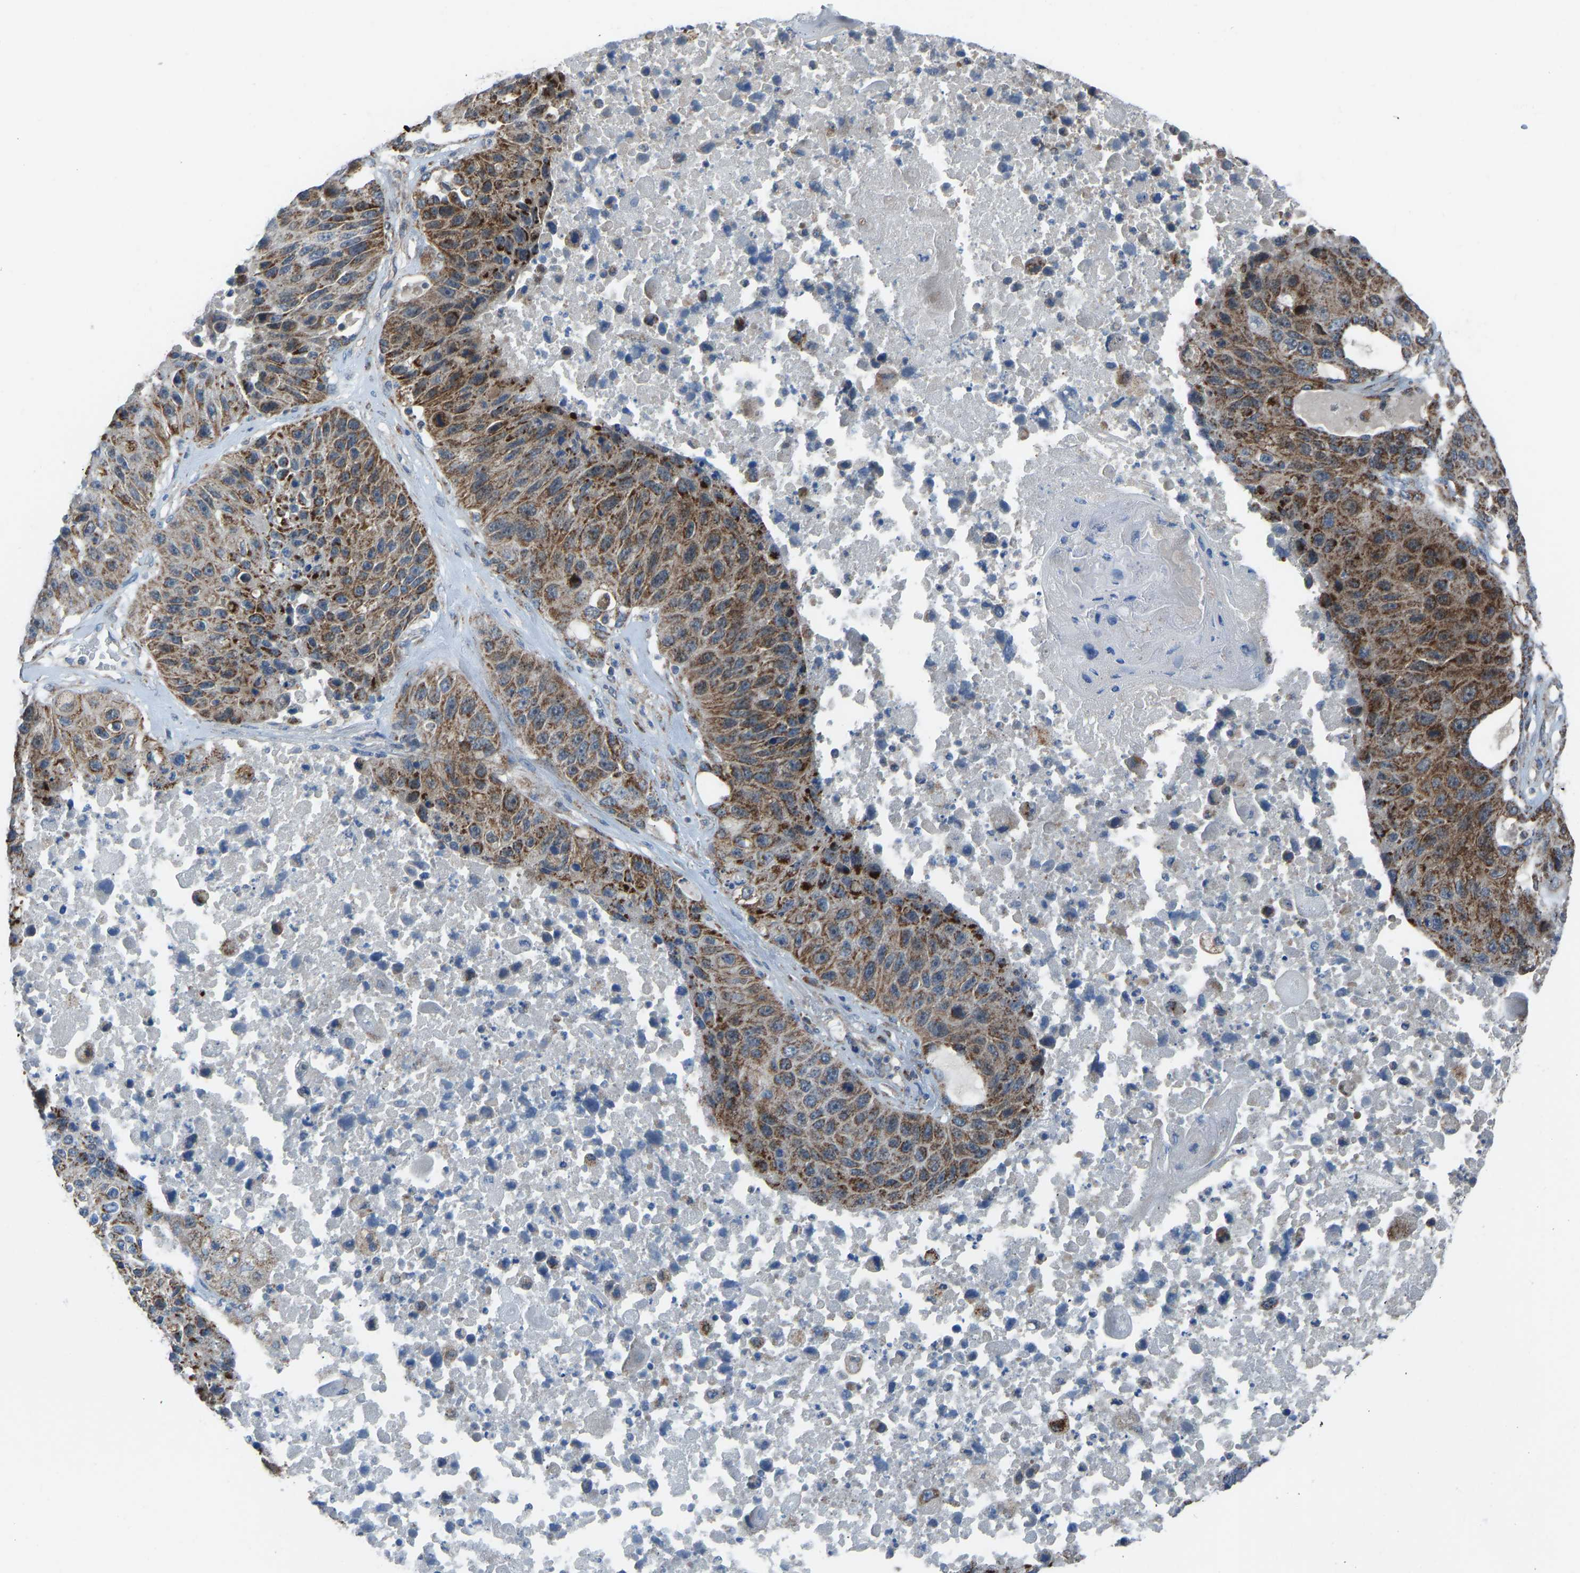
{"staining": {"intensity": "moderate", "quantity": ">75%", "location": "cytoplasmic/membranous"}, "tissue": "lung cancer", "cell_type": "Tumor cells", "image_type": "cancer", "snomed": [{"axis": "morphology", "description": "Squamous cell carcinoma, NOS"}, {"axis": "topography", "description": "Lung"}], "caption": "A medium amount of moderate cytoplasmic/membranous staining is identified in about >75% of tumor cells in lung cancer (squamous cell carcinoma) tissue.", "gene": "SMIM20", "patient": {"sex": "male", "age": 61}}